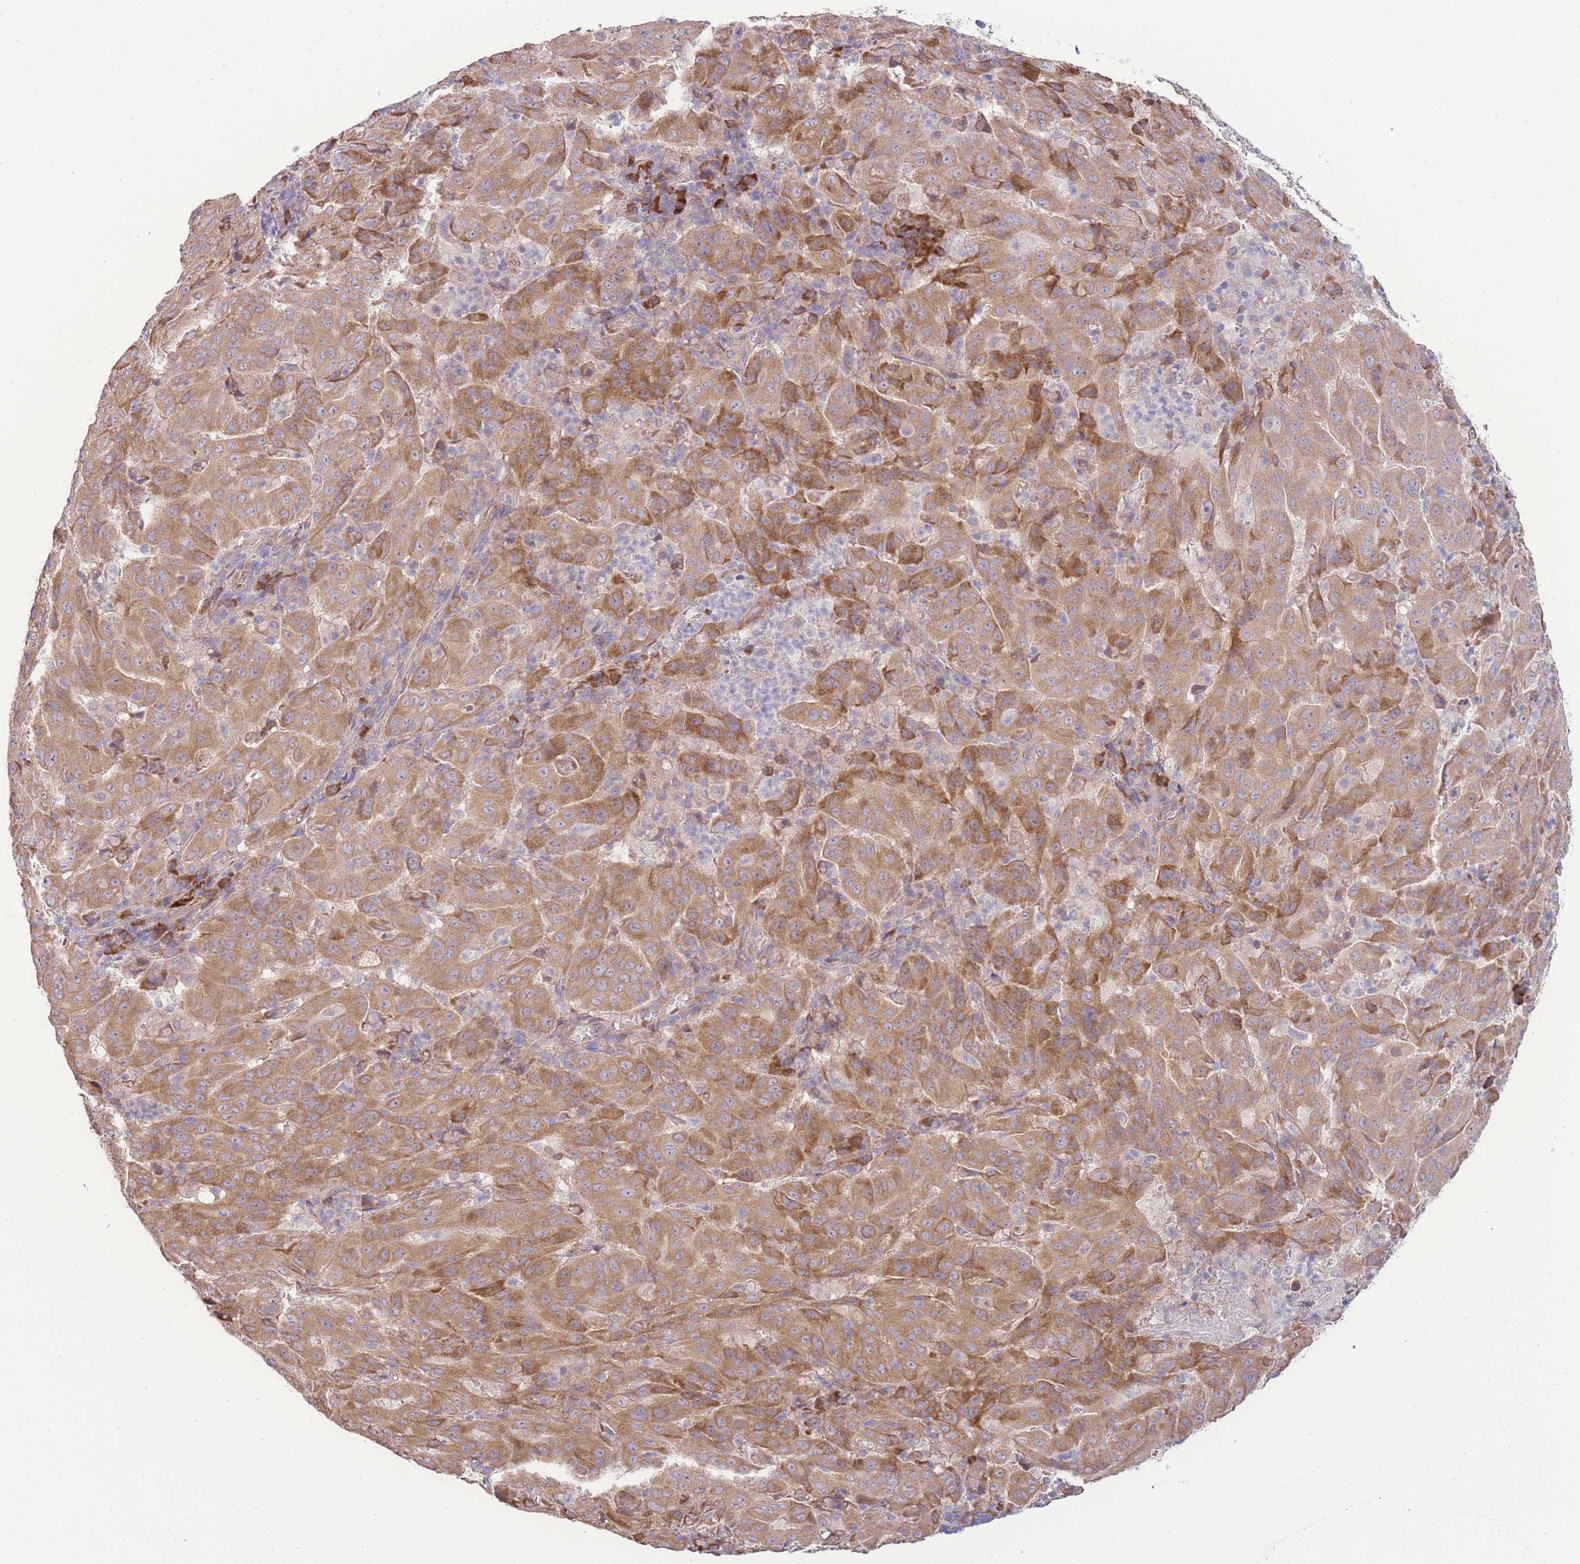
{"staining": {"intensity": "moderate", "quantity": ">75%", "location": "cytoplasmic/membranous"}, "tissue": "pancreatic cancer", "cell_type": "Tumor cells", "image_type": "cancer", "snomed": [{"axis": "morphology", "description": "Adenocarcinoma, NOS"}, {"axis": "topography", "description": "Pancreas"}], "caption": "This is an image of immunohistochemistry (IHC) staining of pancreatic cancer, which shows moderate positivity in the cytoplasmic/membranous of tumor cells.", "gene": "BEX1", "patient": {"sex": "male", "age": 63}}